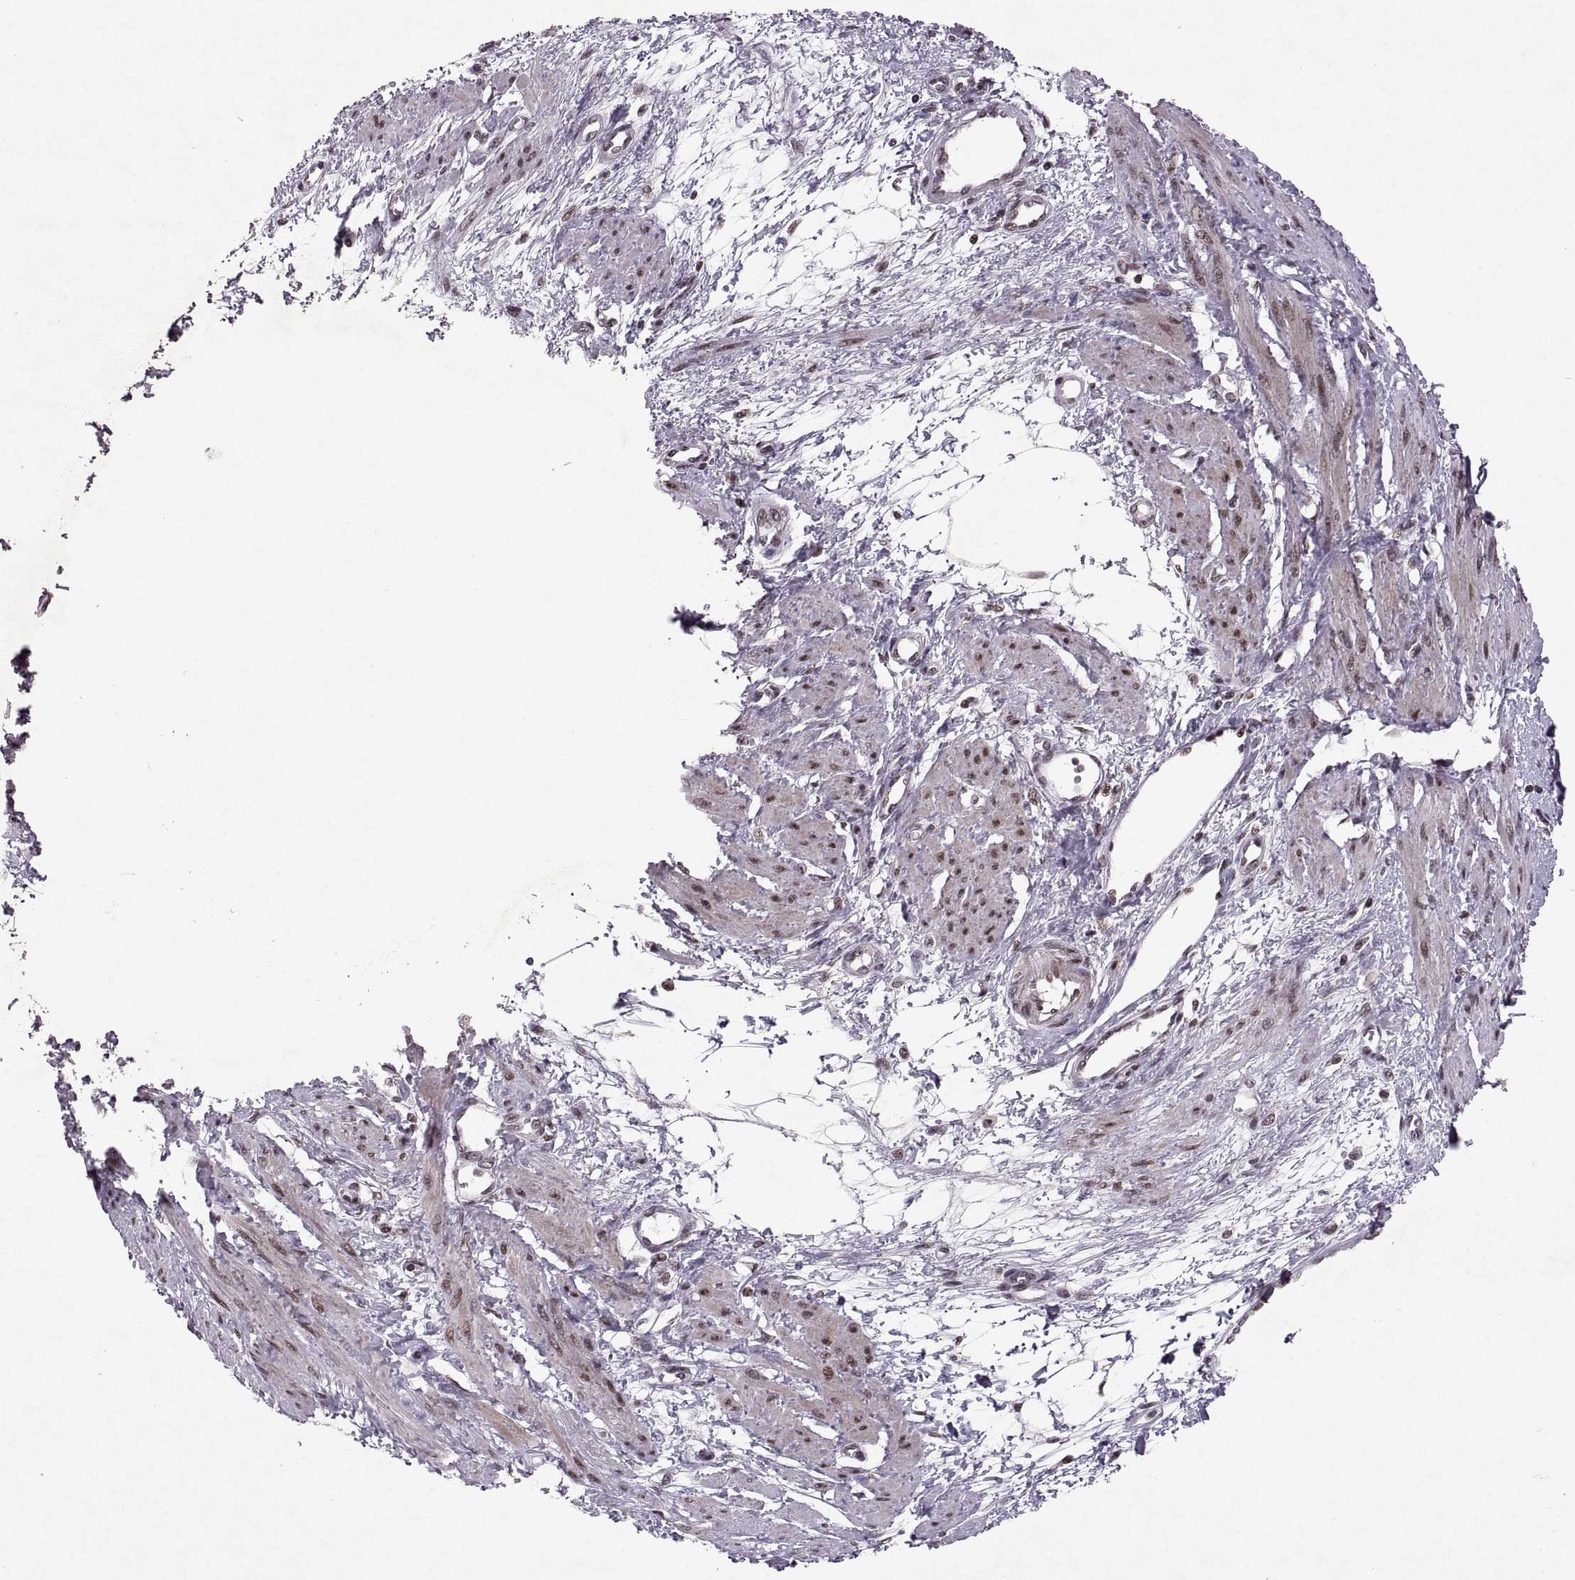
{"staining": {"intensity": "moderate", "quantity": "25%-75%", "location": "cytoplasmic/membranous,nuclear"}, "tissue": "smooth muscle", "cell_type": "Smooth muscle cells", "image_type": "normal", "snomed": [{"axis": "morphology", "description": "Normal tissue, NOS"}, {"axis": "topography", "description": "Smooth muscle"}, {"axis": "topography", "description": "Uterus"}], "caption": "Protein staining of benign smooth muscle shows moderate cytoplasmic/membranous,nuclear positivity in about 25%-75% of smooth muscle cells.", "gene": "MT1E", "patient": {"sex": "female", "age": 39}}